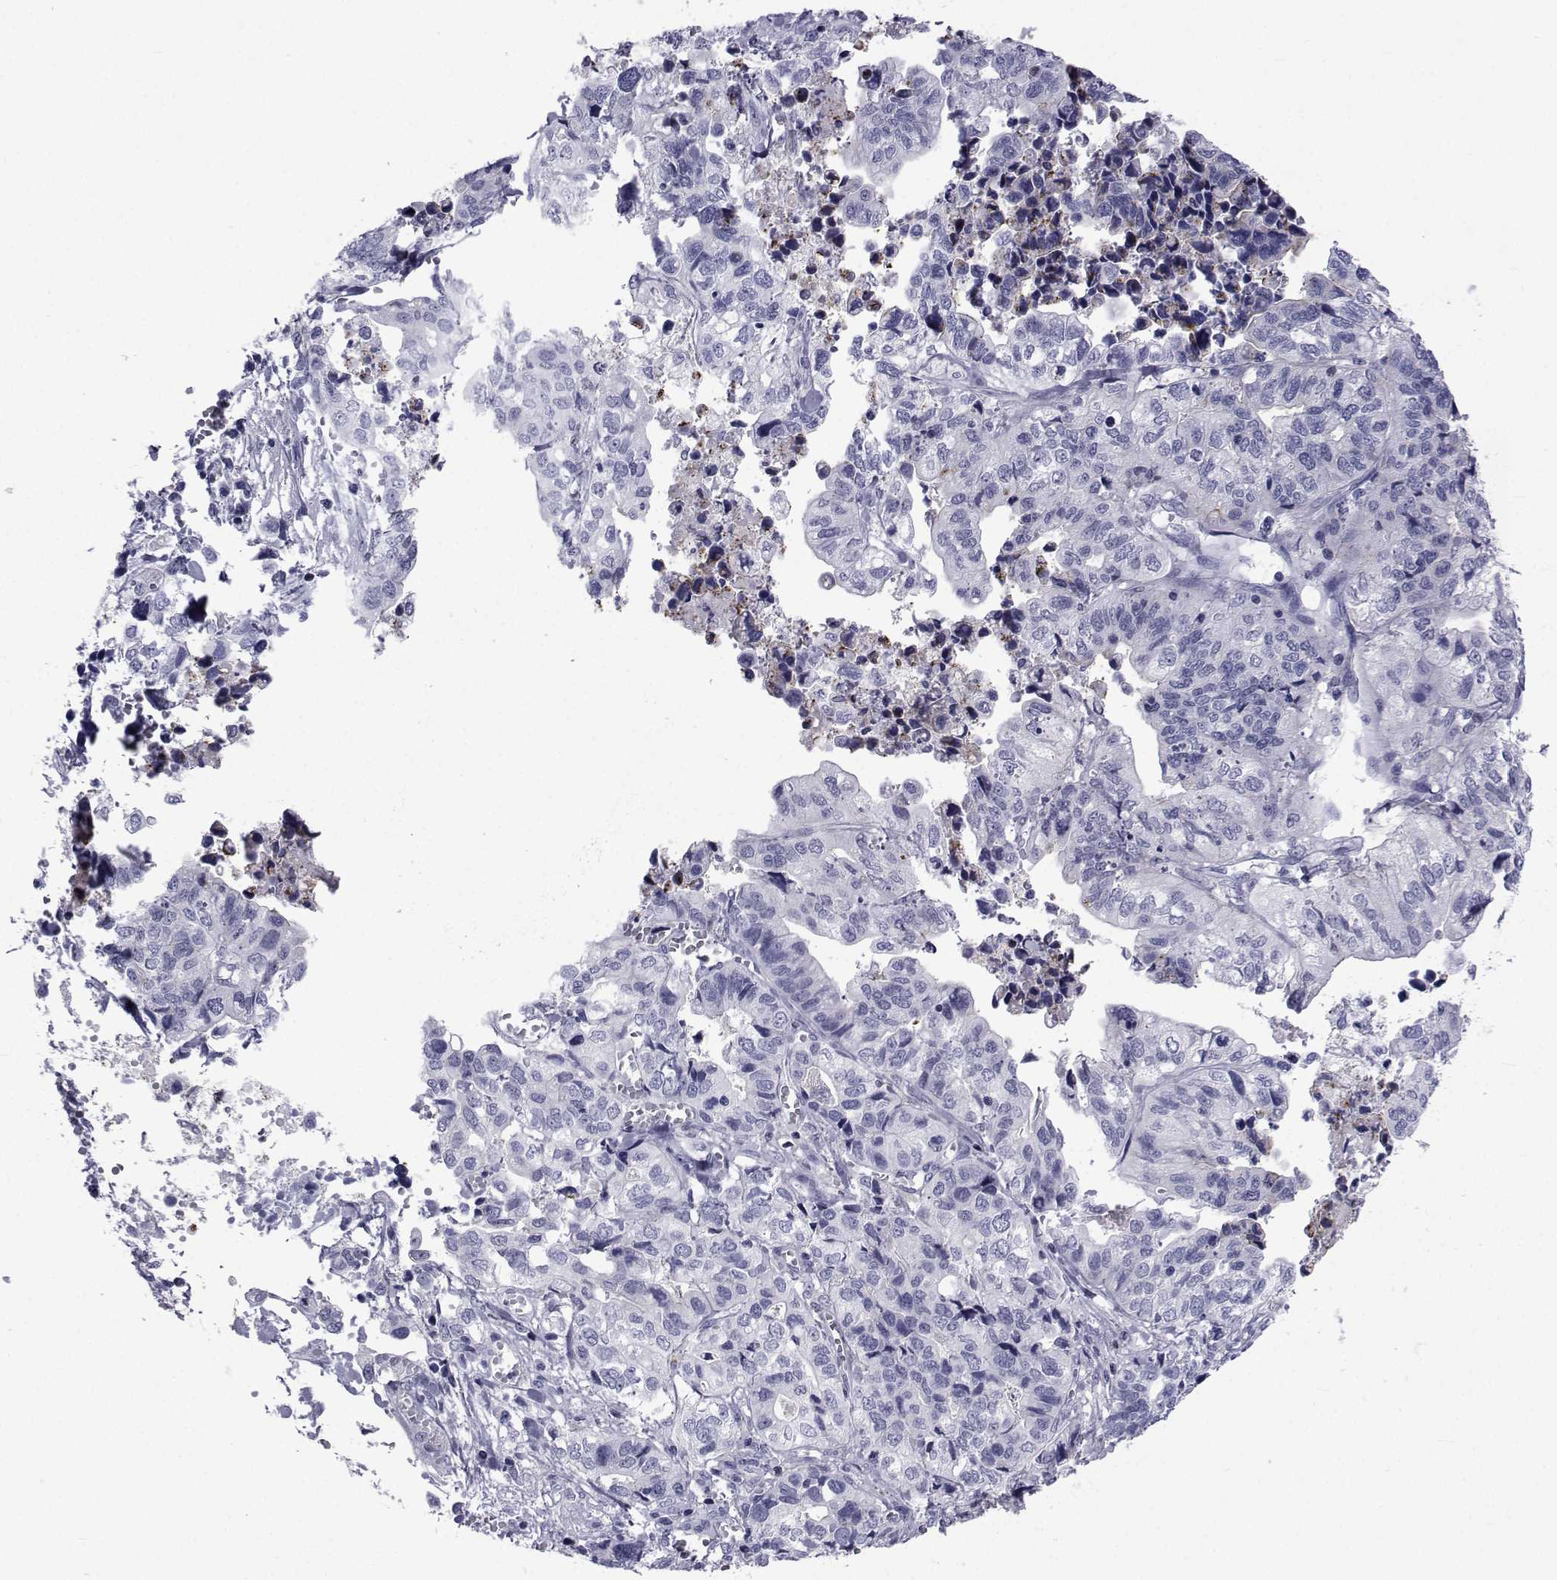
{"staining": {"intensity": "weak", "quantity": "<25%", "location": "cytoplasmic/membranous"}, "tissue": "stomach cancer", "cell_type": "Tumor cells", "image_type": "cancer", "snomed": [{"axis": "morphology", "description": "Adenocarcinoma, NOS"}, {"axis": "topography", "description": "Stomach, upper"}], "caption": "Immunohistochemistry (IHC) histopathology image of neoplastic tissue: stomach cancer stained with DAB (3,3'-diaminobenzidine) exhibits no significant protein expression in tumor cells.", "gene": "PDE6H", "patient": {"sex": "female", "age": 67}}